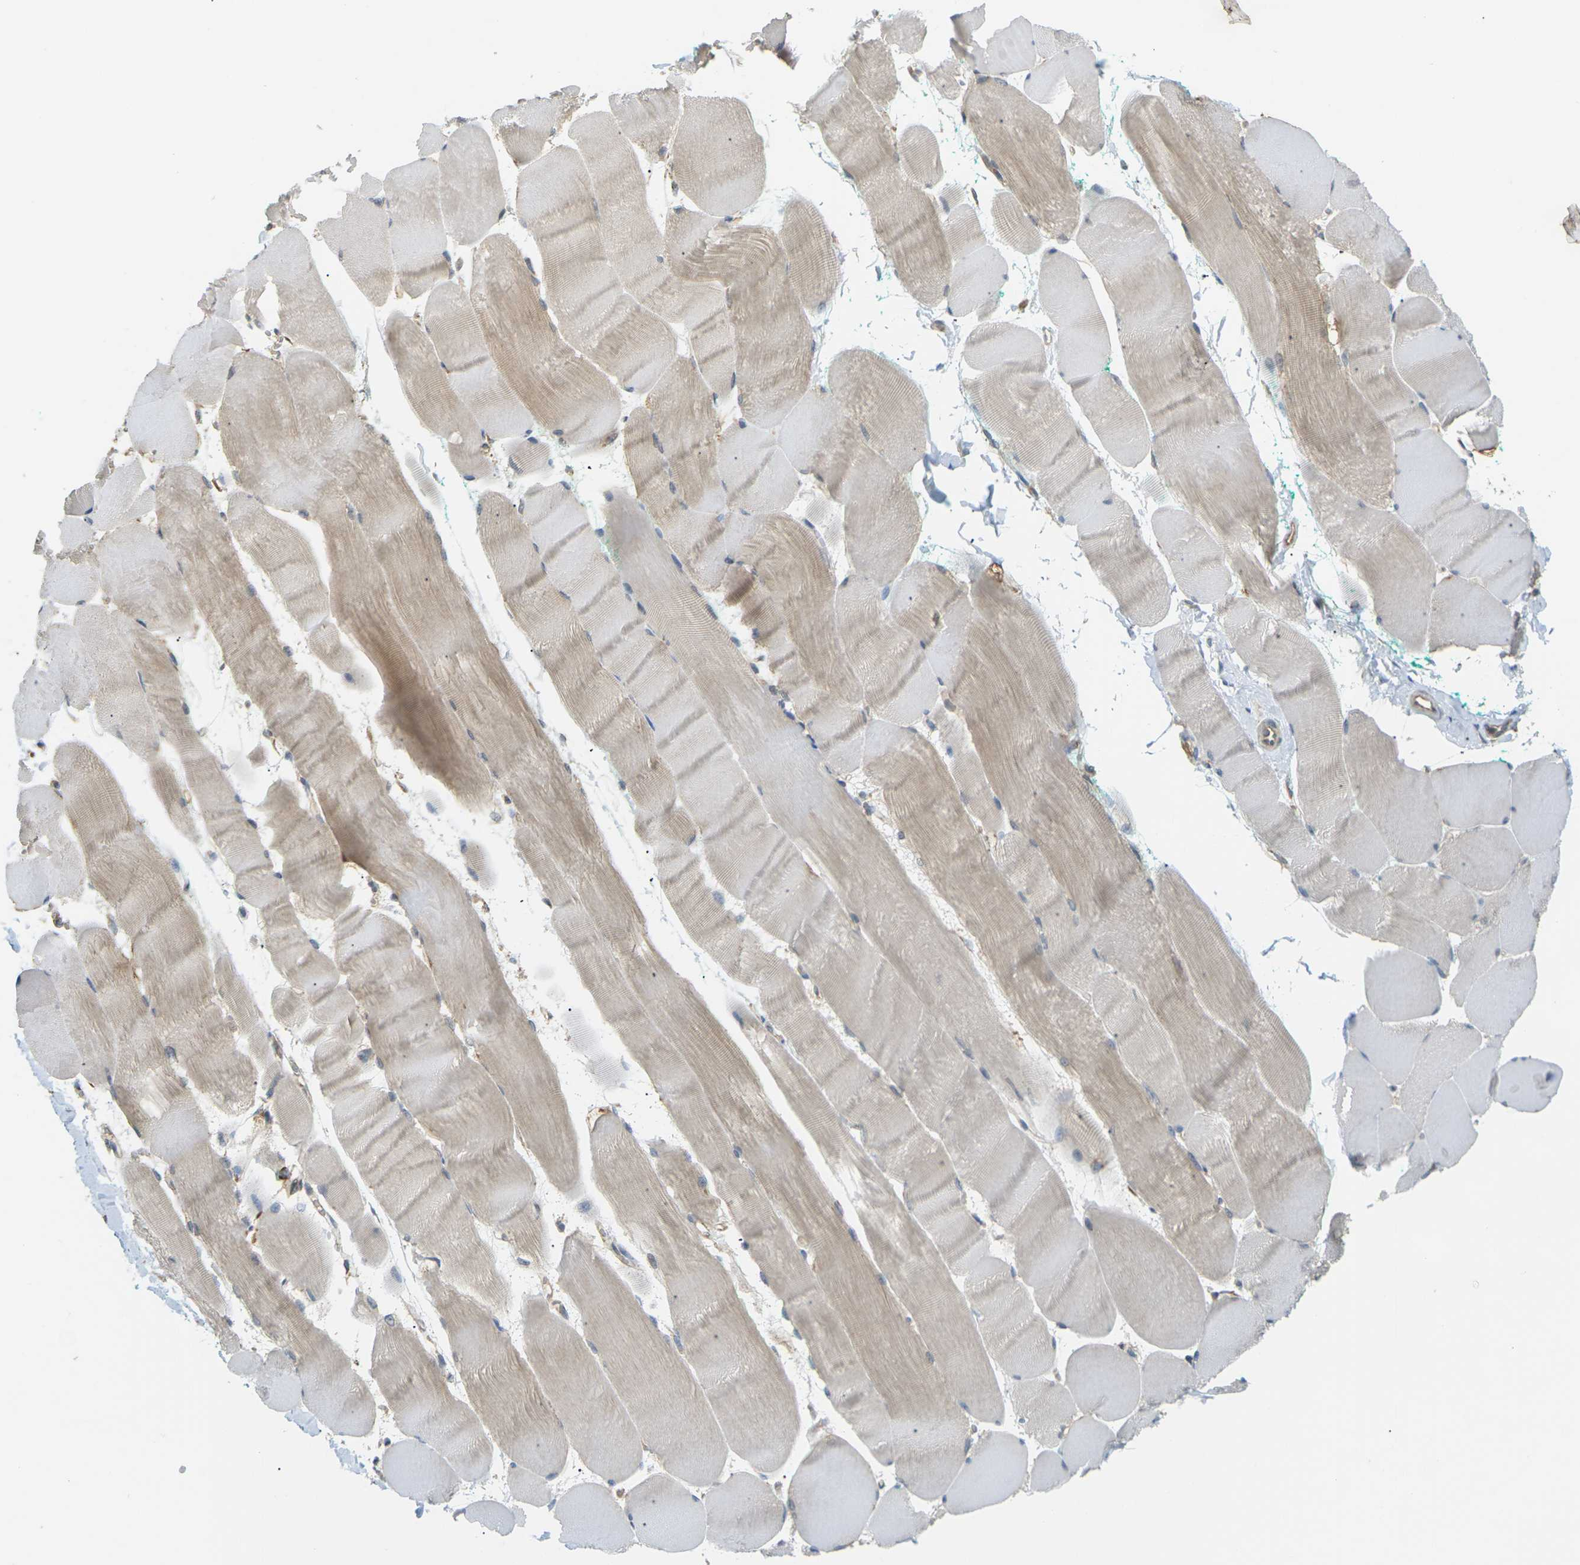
{"staining": {"intensity": "weak", "quantity": ">75%", "location": "cytoplasmic/membranous"}, "tissue": "skeletal muscle", "cell_type": "Myocytes", "image_type": "normal", "snomed": [{"axis": "morphology", "description": "Normal tissue, NOS"}, {"axis": "morphology", "description": "Squamous cell carcinoma, NOS"}, {"axis": "topography", "description": "Skeletal muscle"}], "caption": "Benign skeletal muscle was stained to show a protein in brown. There is low levels of weak cytoplasmic/membranous staining in about >75% of myocytes. The staining was performed using DAB to visualize the protein expression in brown, while the nuclei were stained in blue with hematoxylin (Magnification: 20x).", "gene": "KSR1", "patient": {"sex": "male", "age": 51}}